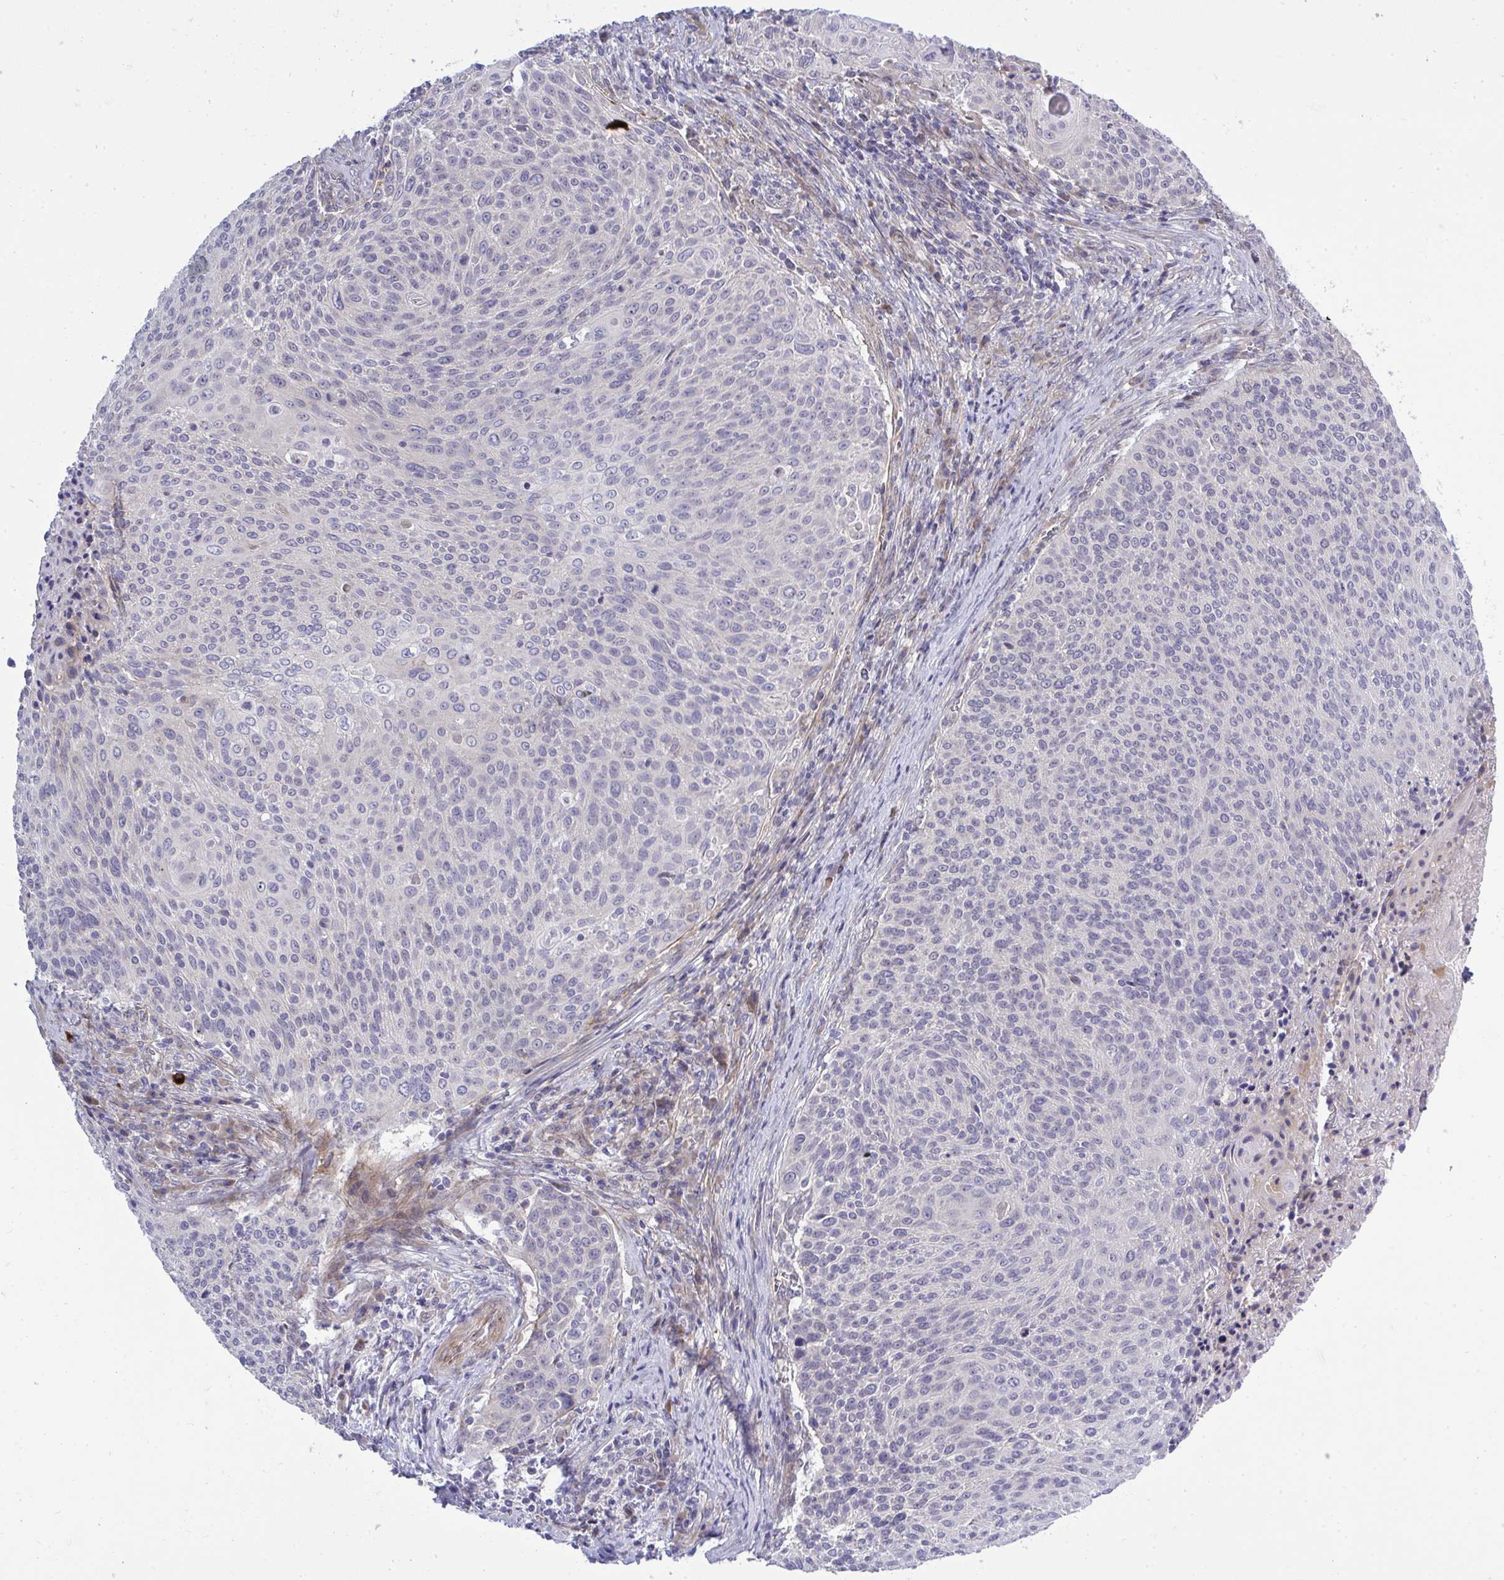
{"staining": {"intensity": "negative", "quantity": "none", "location": "none"}, "tissue": "cervical cancer", "cell_type": "Tumor cells", "image_type": "cancer", "snomed": [{"axis": "morphology", "description": "Squamous cell carcinoma, NOS"}, {"axis": "topography", "description": "Cervix"}], "caption": "Immunohistochemistry (IHC) of human cervical squamous cell carcinoma shows no positivity in tumor cells.", "gene": "HMBOX1", "patient": {"sex": "female", "age": 31}}